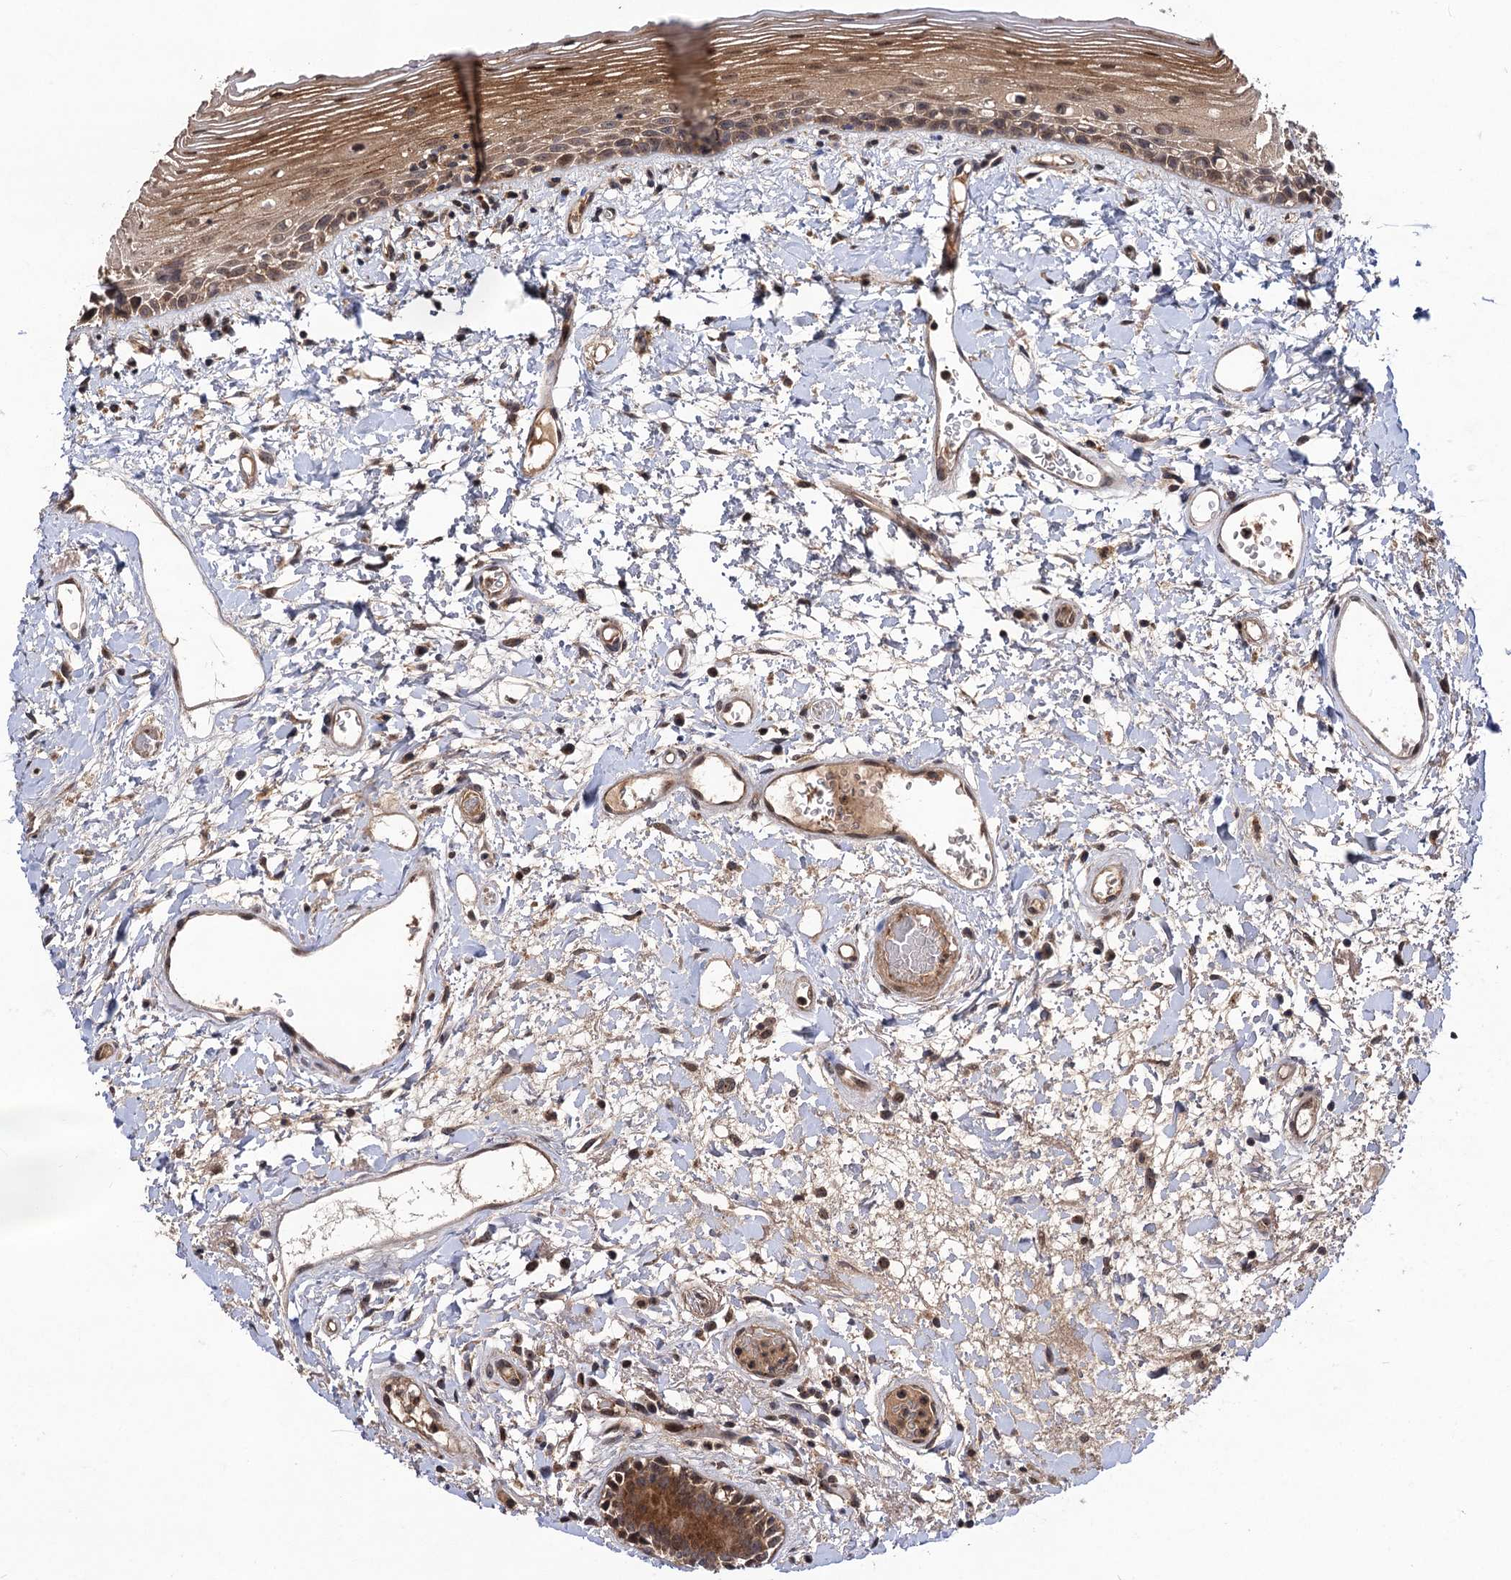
{"staining": {"intensity": "moderate", "quantity": ">75%", "location": "cytoplasmic/membranous,nuclear"}, "tissue": "oral mucosa", "cell_type": "Squamous epithelial cells", "image_type": "normal", "snomed": [{"axis": "morphology", "description": "Normal tissue, NOS"}, {"axis": "topography", "description": "Oral tissue"}], "caption": "Approximately >75% of squamous epithelial cells in unremarkable human oral mucosa show moderate cytoplasmic/membranous,nuclear protein expression as visualized by brown immunohistochemical staining.", "gene": "KXD1", "patient": {"sex": "female", "age": 76}}